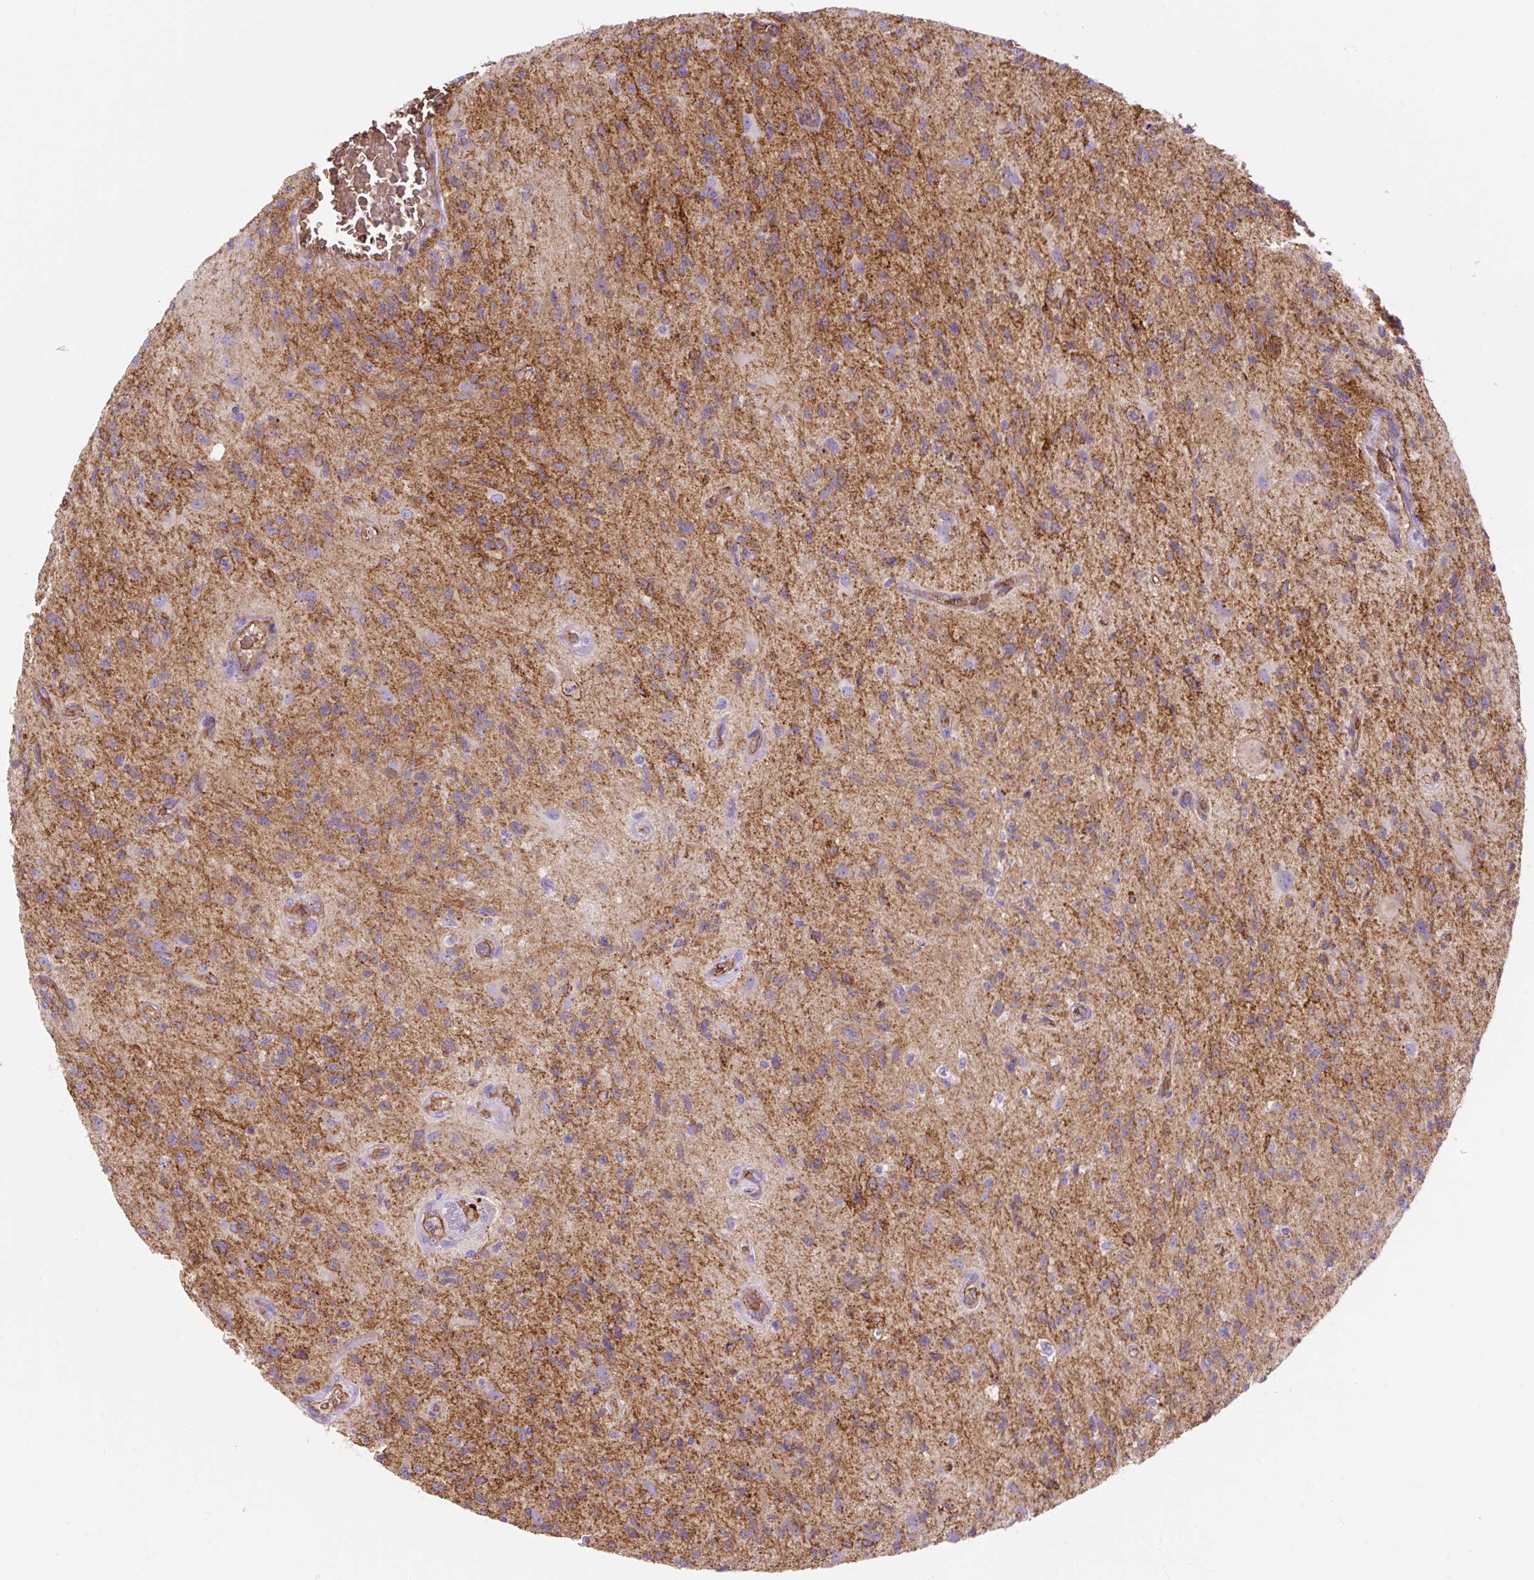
{"staining": {"intensity": "moderate", "quantity": ">75%", "location": "cytoplasmic/membranous"}, "tissue": "glioma", "cell_type": "Tumor cells", "image_type": "cancer", "snomed": [{"axis": "morphology", "description": "Glioma, malignant, High grade"}, {"axis": "topography", "description": "Brain"}], "caption": "Human malignant high-grade glioma stained with a brown dye shows moderate cytoplasmic/membranous positive staining in about >75% of tumor cells.", "gene": "HIP1R", "patient": {"sex": "male", "age": 67}}